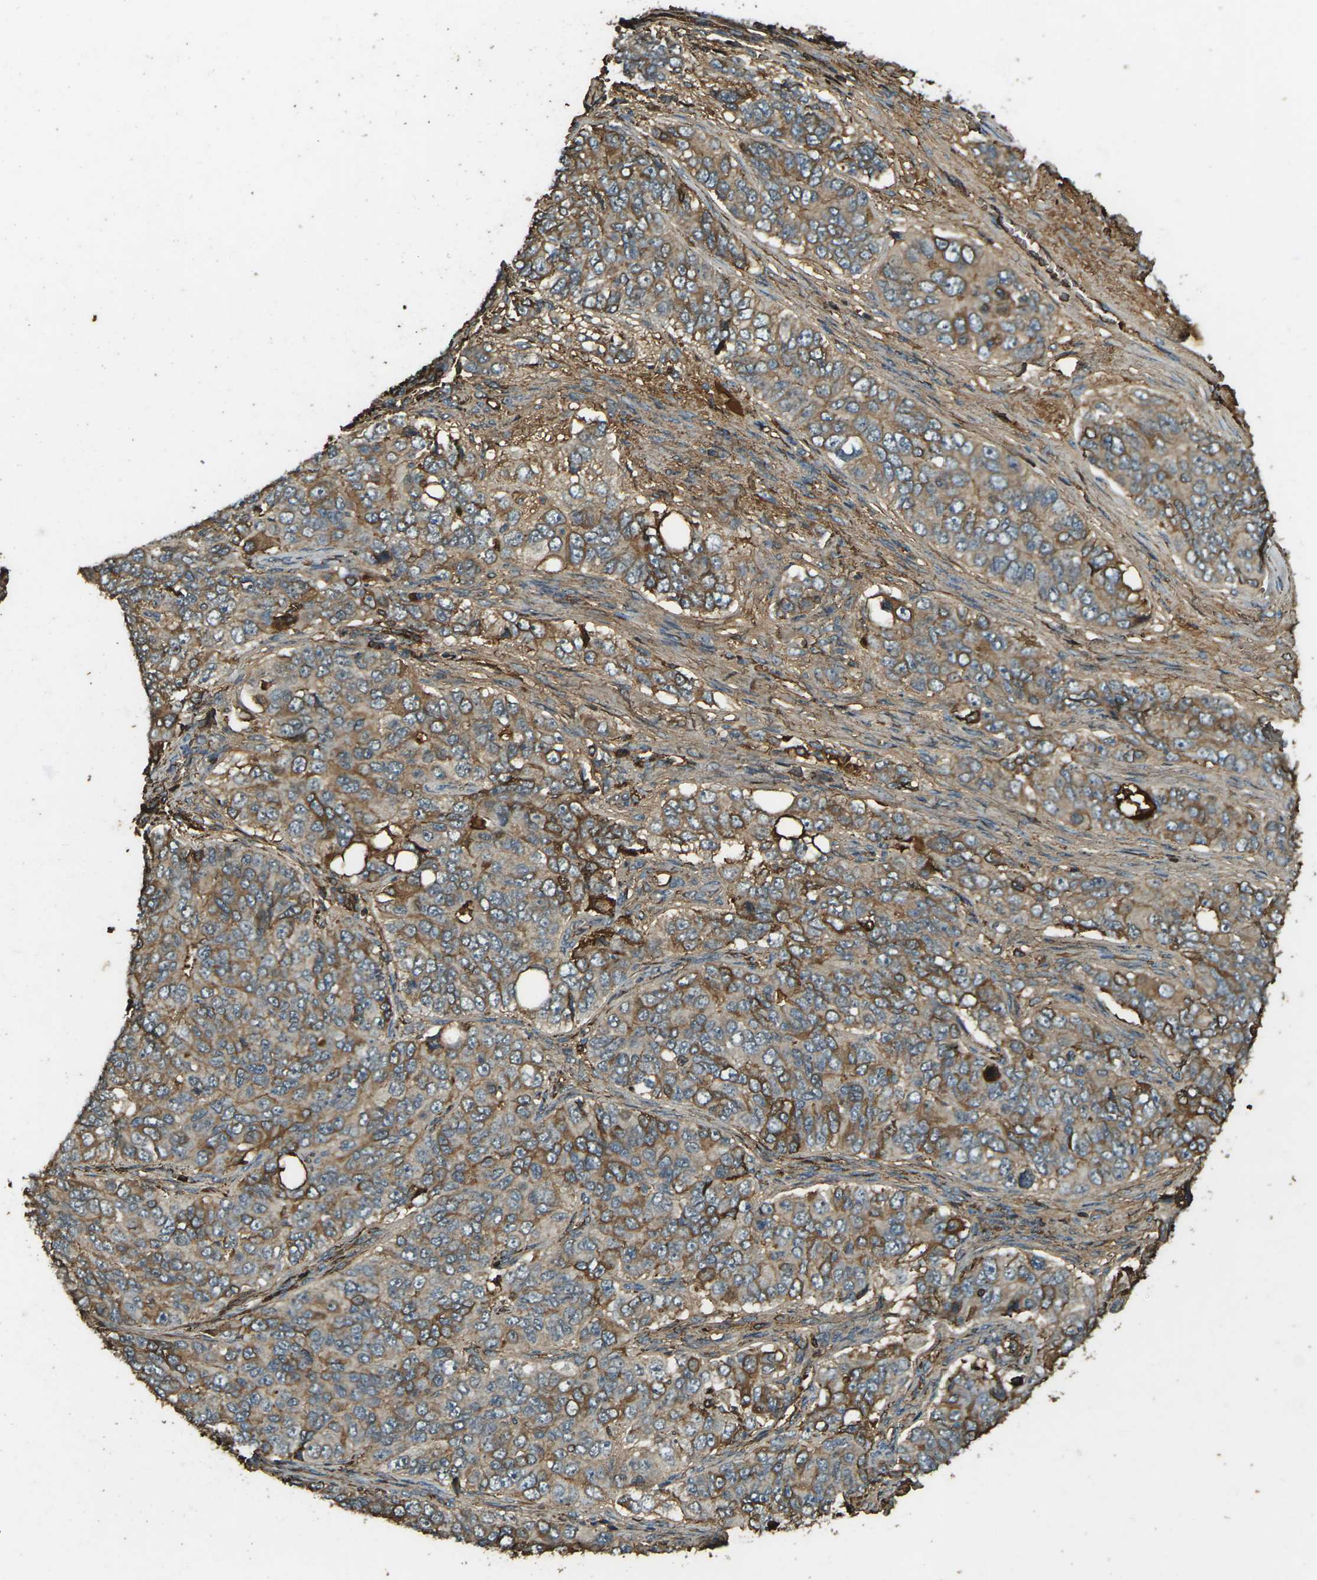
{"staining": {"intensity": "moderate", "quantity": "25%-75%", "location": "cytoplasmic/membranous"}, "tissue": "ovarian cancer", "cell_type": "Tumor cells", "image_type": "cancer", "snomed": [{"axis": "morphology", "description": "Carcinoma, endometroid"}, {"axis": "topography", "description": "Ovary"}], "caption": "Brown immunohistochemical staining in endometroid carcinoma (ovarian) exhibits moderate cytoplasmic/membranous expression in about 25%-75% of tumor cells.", "gene": "CYP1B1", "patient": {"sex": "female", "age": 51}}